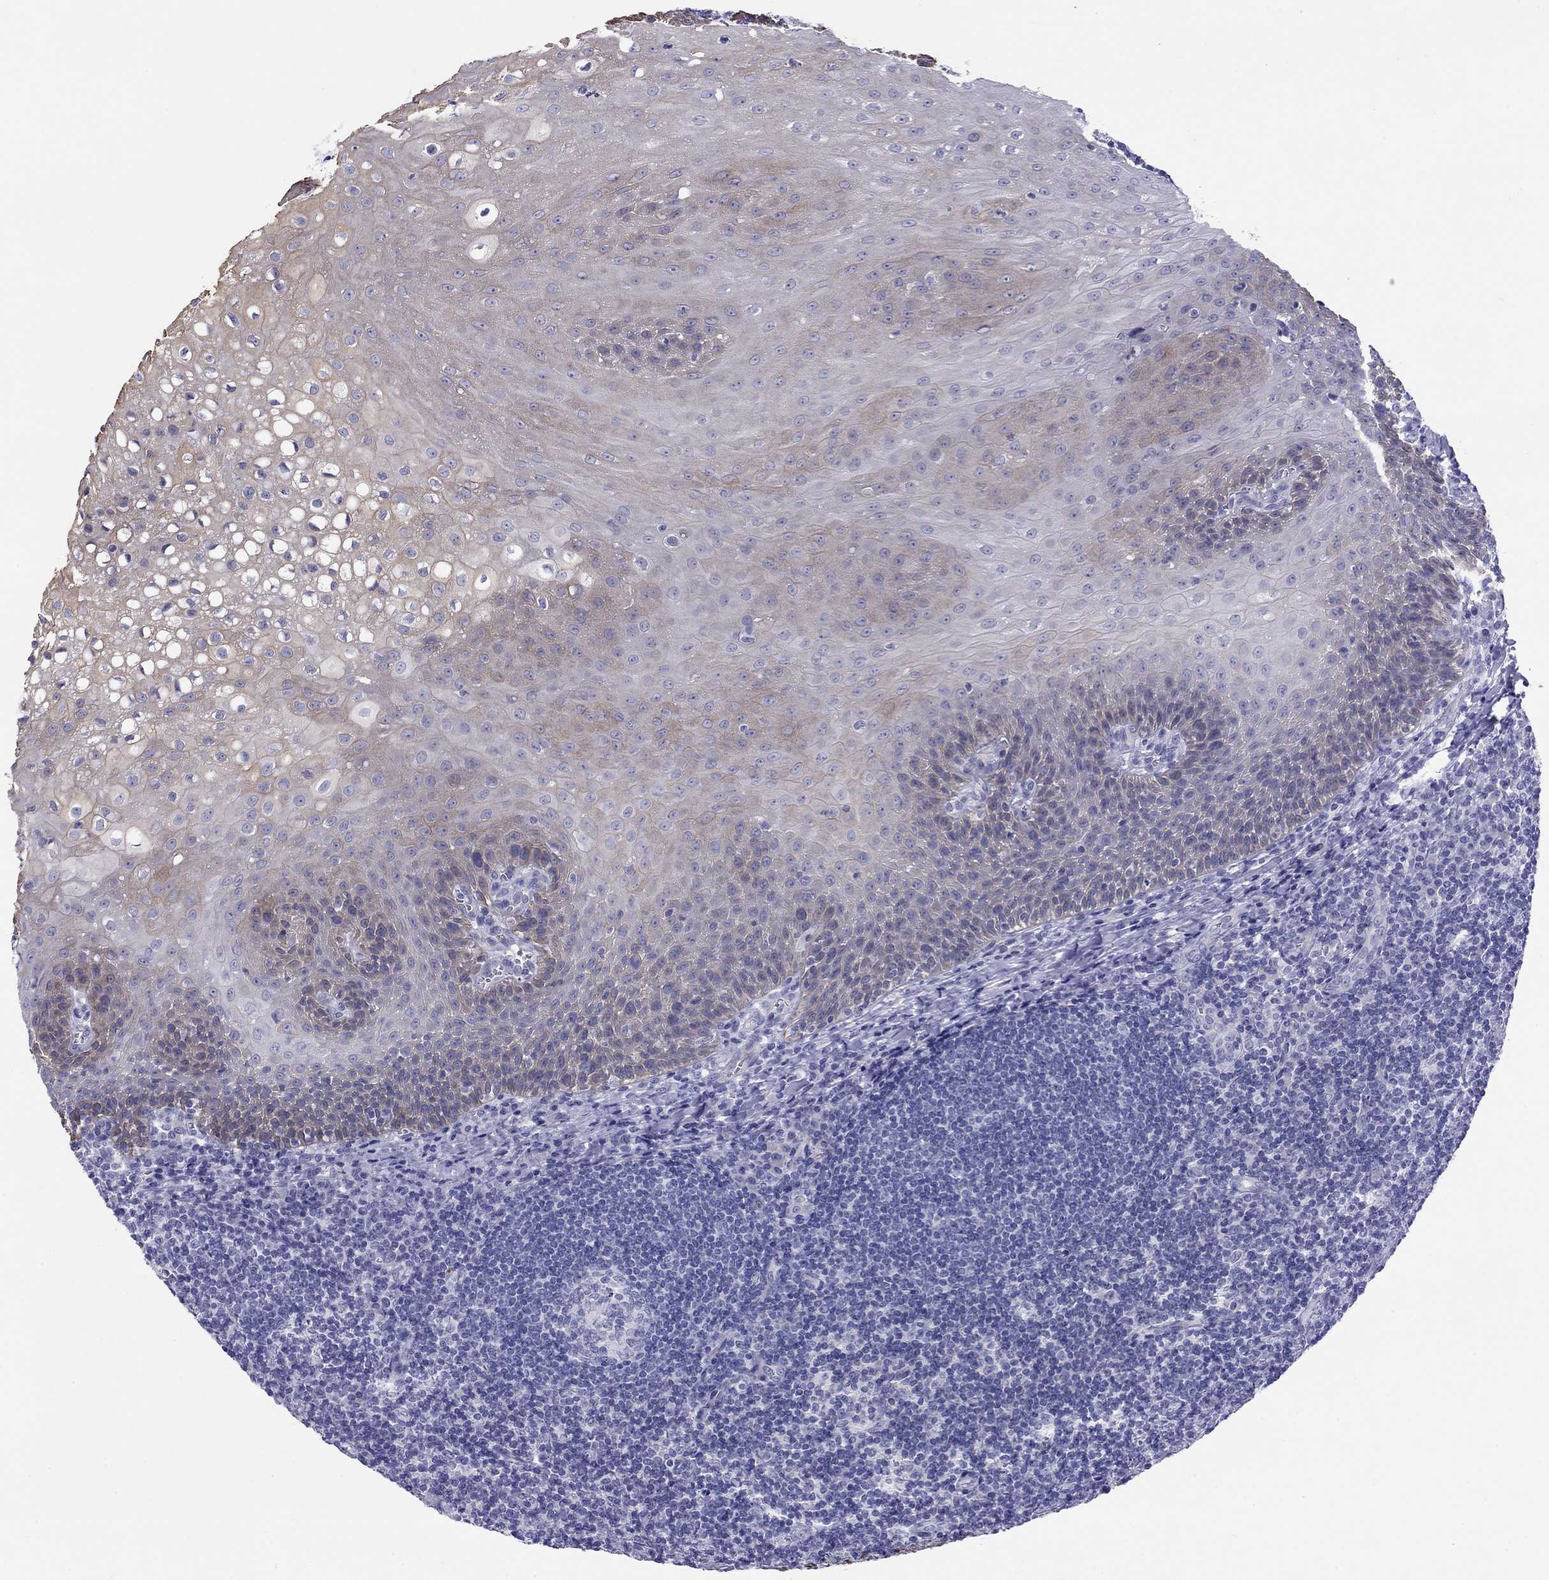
{"staining": {"intensity": "negative", "quantity": "none", "location": "none"}, "tissue": "tonsil", "cell_type": "Germinal center cells", "image_type": "normal", "snomed": [{"axis": "morphology", "description": "Normal tissue, NOS"}, {"axis": "topography", "description": "Tonsil"}], "caption": "Histopathology image shows no protein expression in germinal center cells of unremarkable tonsil. (DAB immunohistochemistry (IHC) visualized using brightfield microscopy, high magnification).", "gene": "CMYA5", "patient": {"sex": "male", "age": 33}}